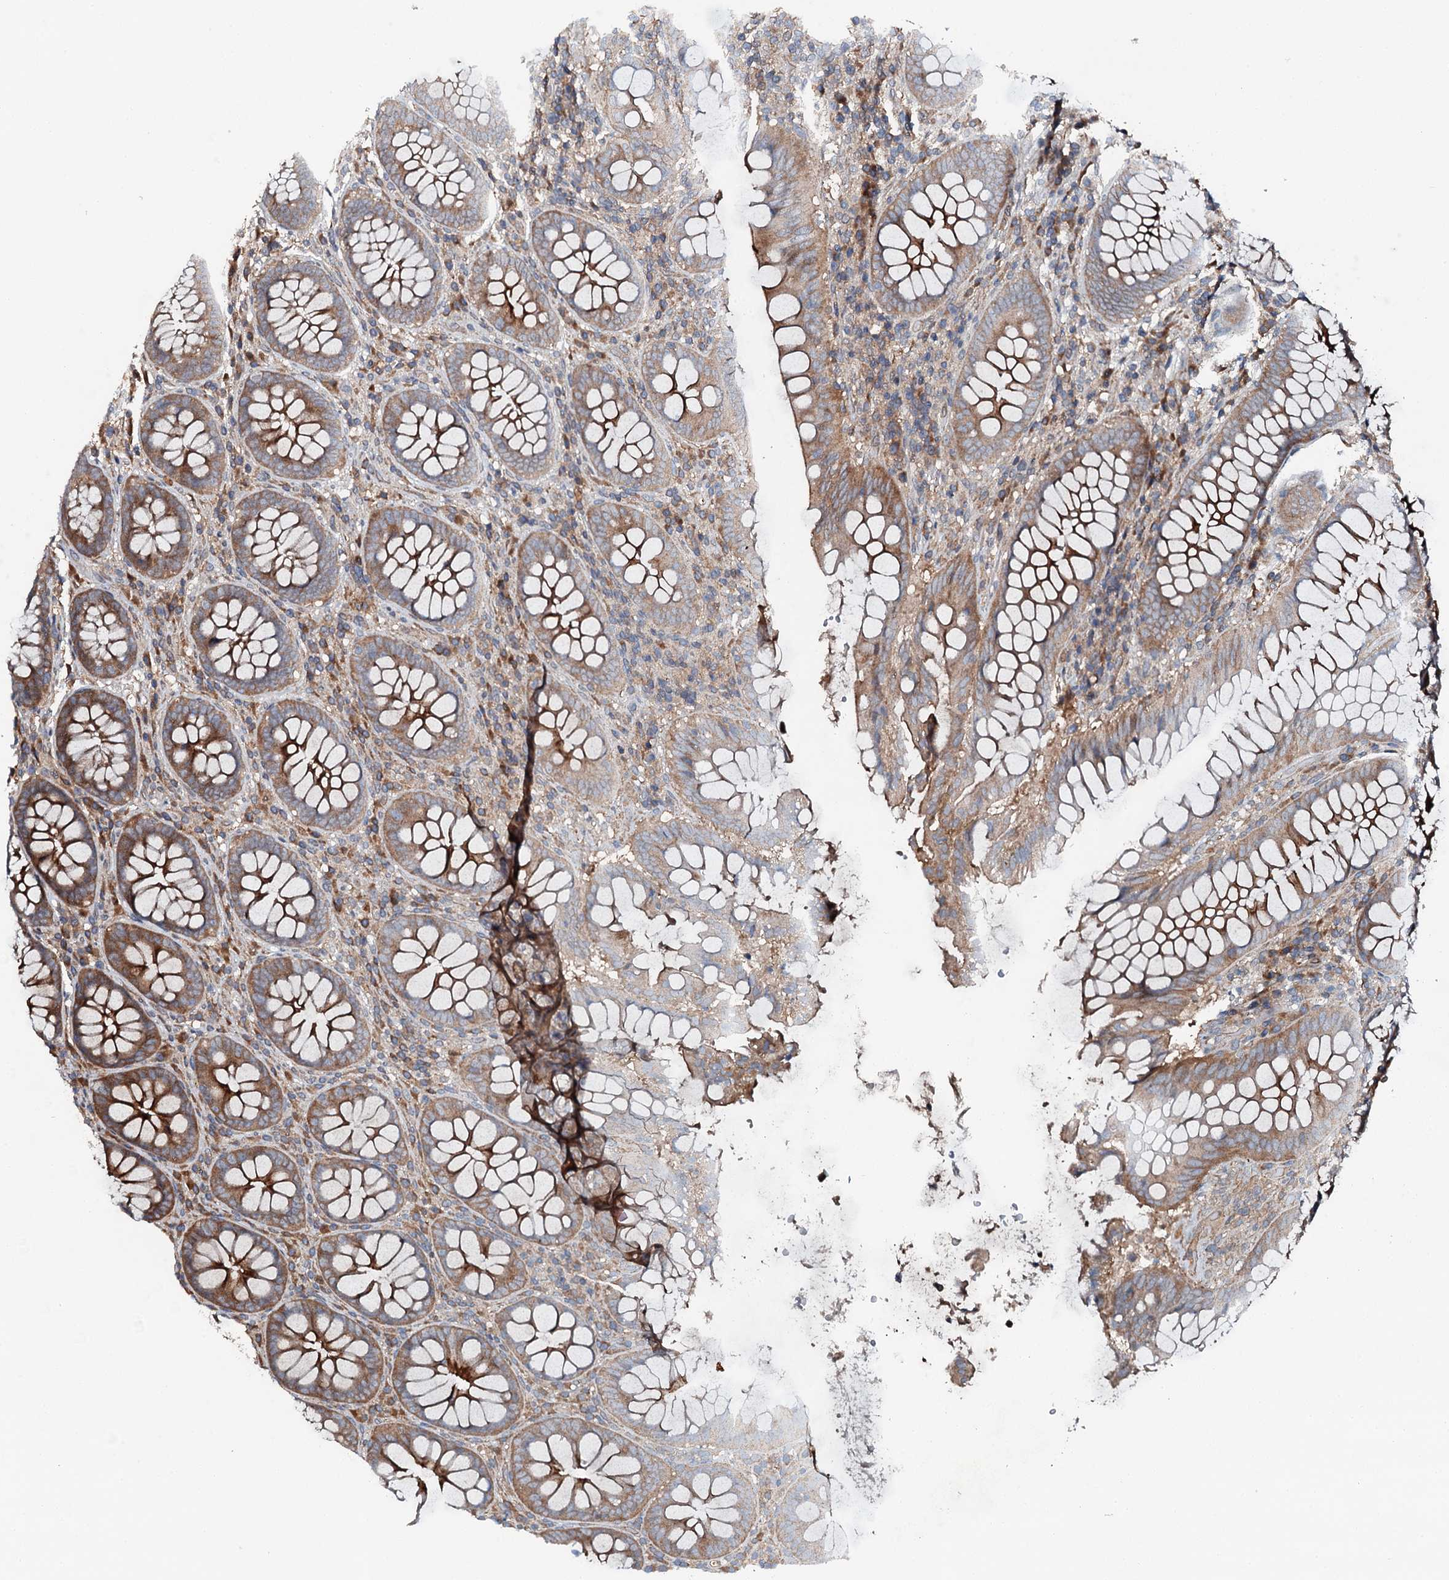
{"staining": {"intensity": "negative", "quantity": "none", "location": "none"}, "tissue": "colon", "cell_type": "Endothelial cells", "image_type": "normal", "snomed": [{"axis": "morphology", "description": "Normal tissue, NOS"}, {"axis": "topography", "description": "Colon"}], "caption": "A photomicrograph of colon stained for a protein demonstrates no brown staining in endothelial cells. (DAB (3,3'-diaminobenzidine) immunohistochemistry with hematoxylin counter stain).", "gene": "FLYWCH1", "patient": {"sex": "female", "age": 79}}